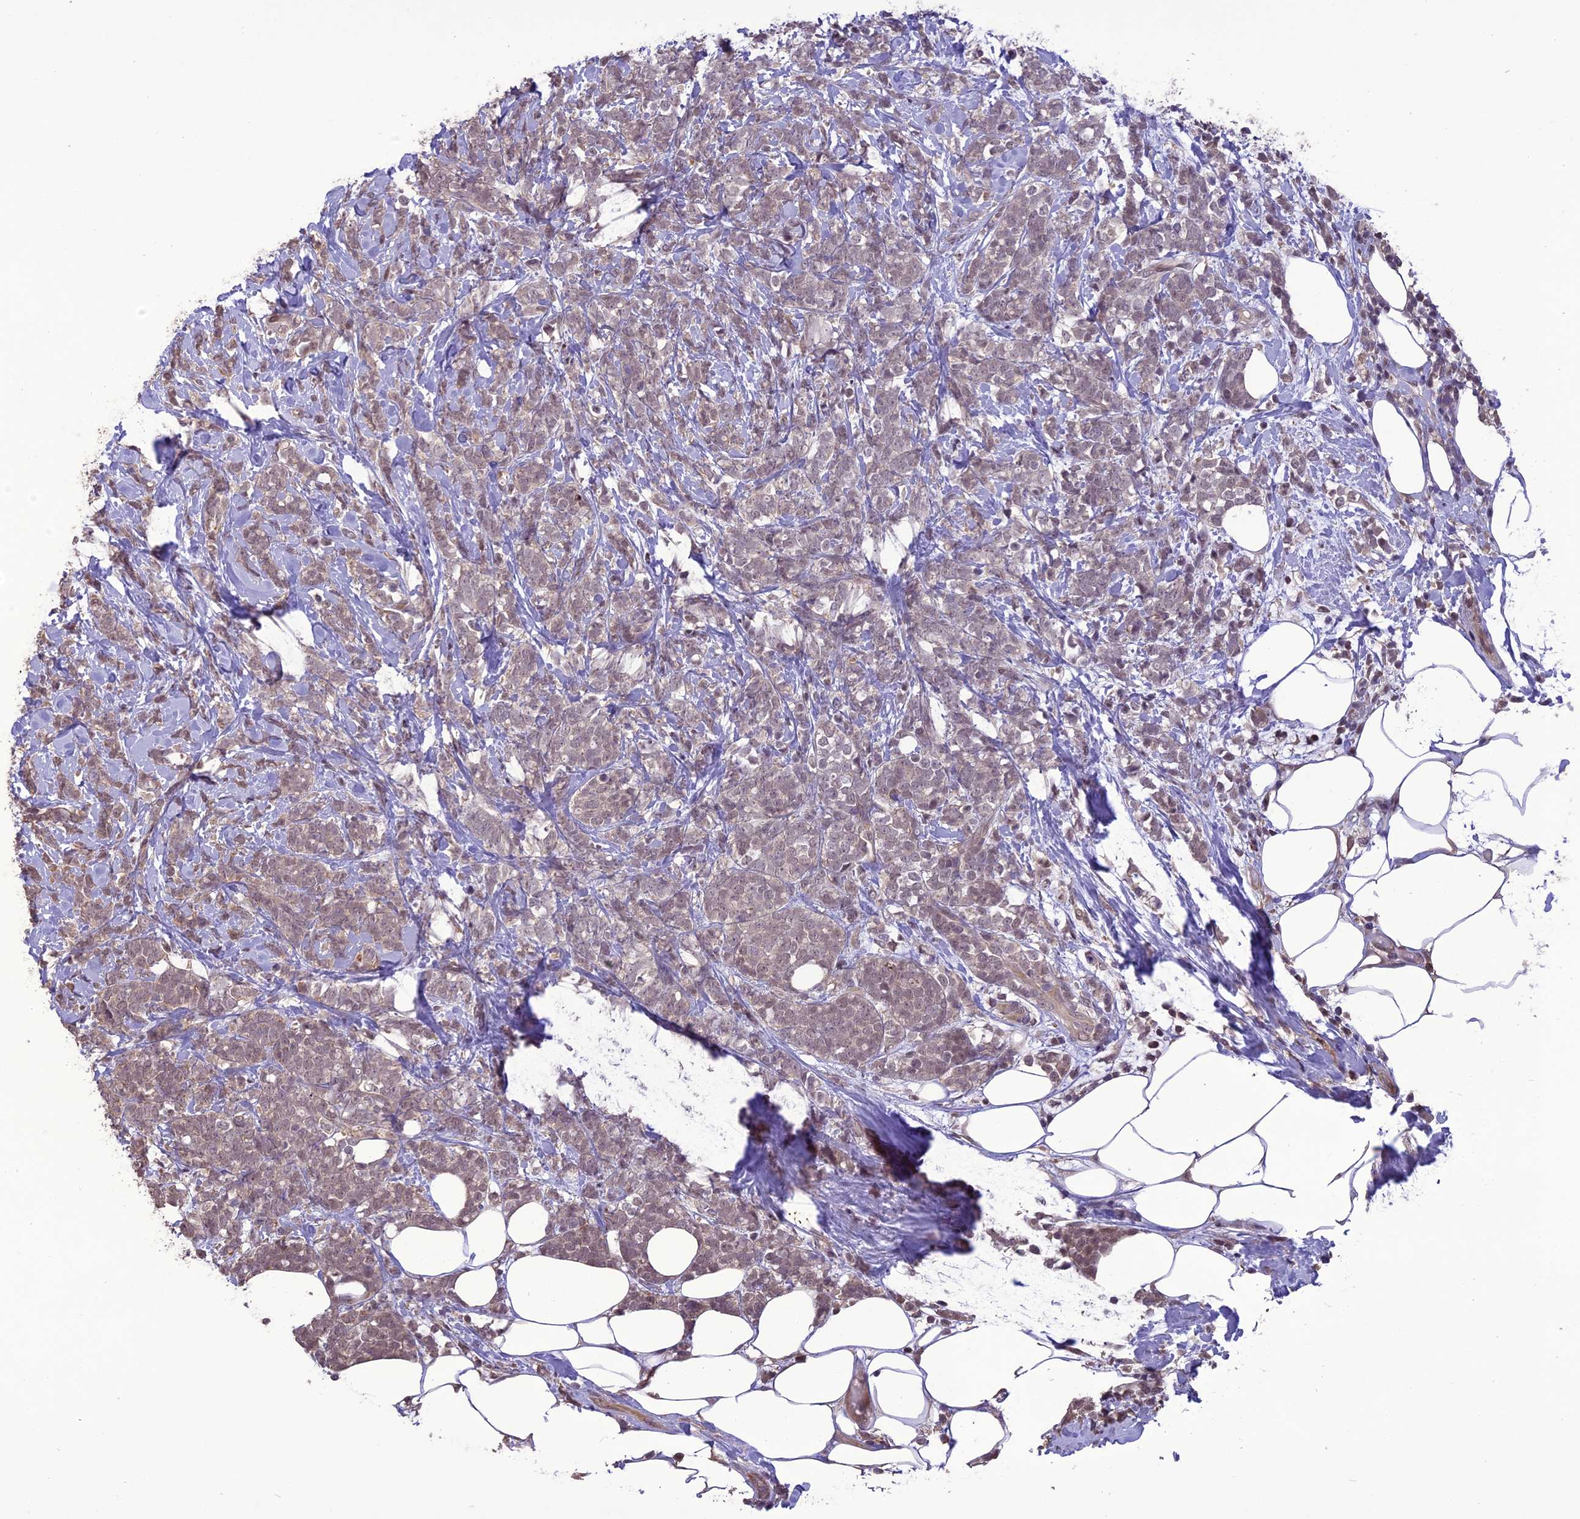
{"staining": {"intensity": "weak", "quantity": ">75%", "location": "nuclear"}, "tissue": "breast cancer", "cell_type": "Tumor cells", "image_type": "cancer", "snomed": [{"axis": "morphology", "description": "Lobular carcinoma"}, {"axis": "topography", "description": "Breast"}], "caption": "Breast cancer (lobular carcinoma) stained with immunohistochemistry (IHC) reveals weak nuclear positivity in about >75% of tumor cells.", "gene": "TIGD7", "patient": {"sex": "female", "age": 58}}